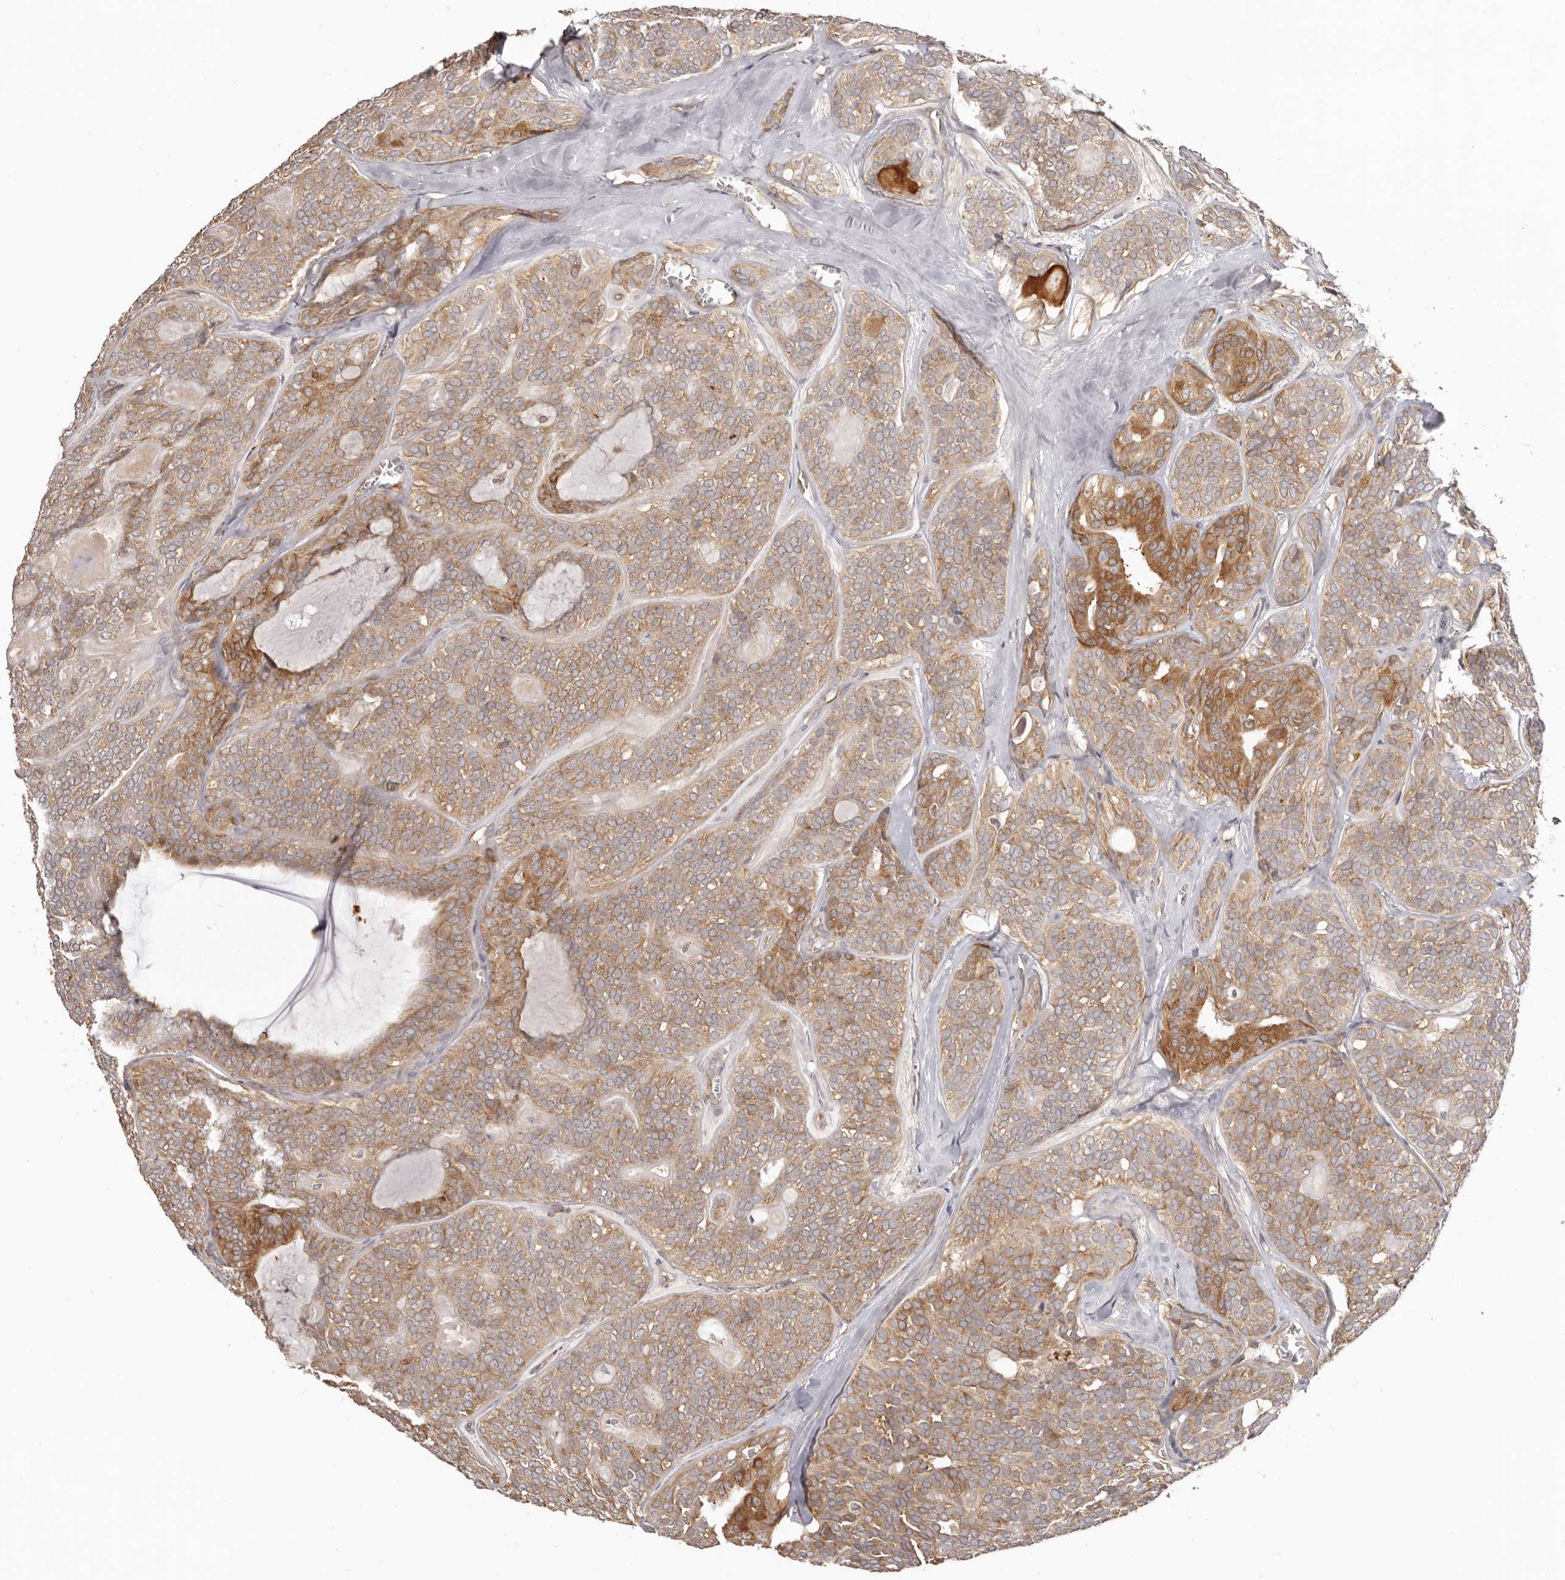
{"staining": {"intensity": "moderate", "quantity": ">75%", "location": "cytoplasmic/membranous"}, "tissue": "head and neck cancer", "cell_type": "Tumor cells", "image_type": "cancer", "snomed": [{"axis": "morphology", "description": "Adenocarcinoma, NOS"}, {"axis": "topography", "description": "Head-Neck"}], "caption": "The immunohistochemical stain labels moderate cytoplasmic/membranous positivity in tumor cells of head and neck cancer tissue.", "gene": "EEF1E1", "patient": {"sex": "male", "age": 66}}